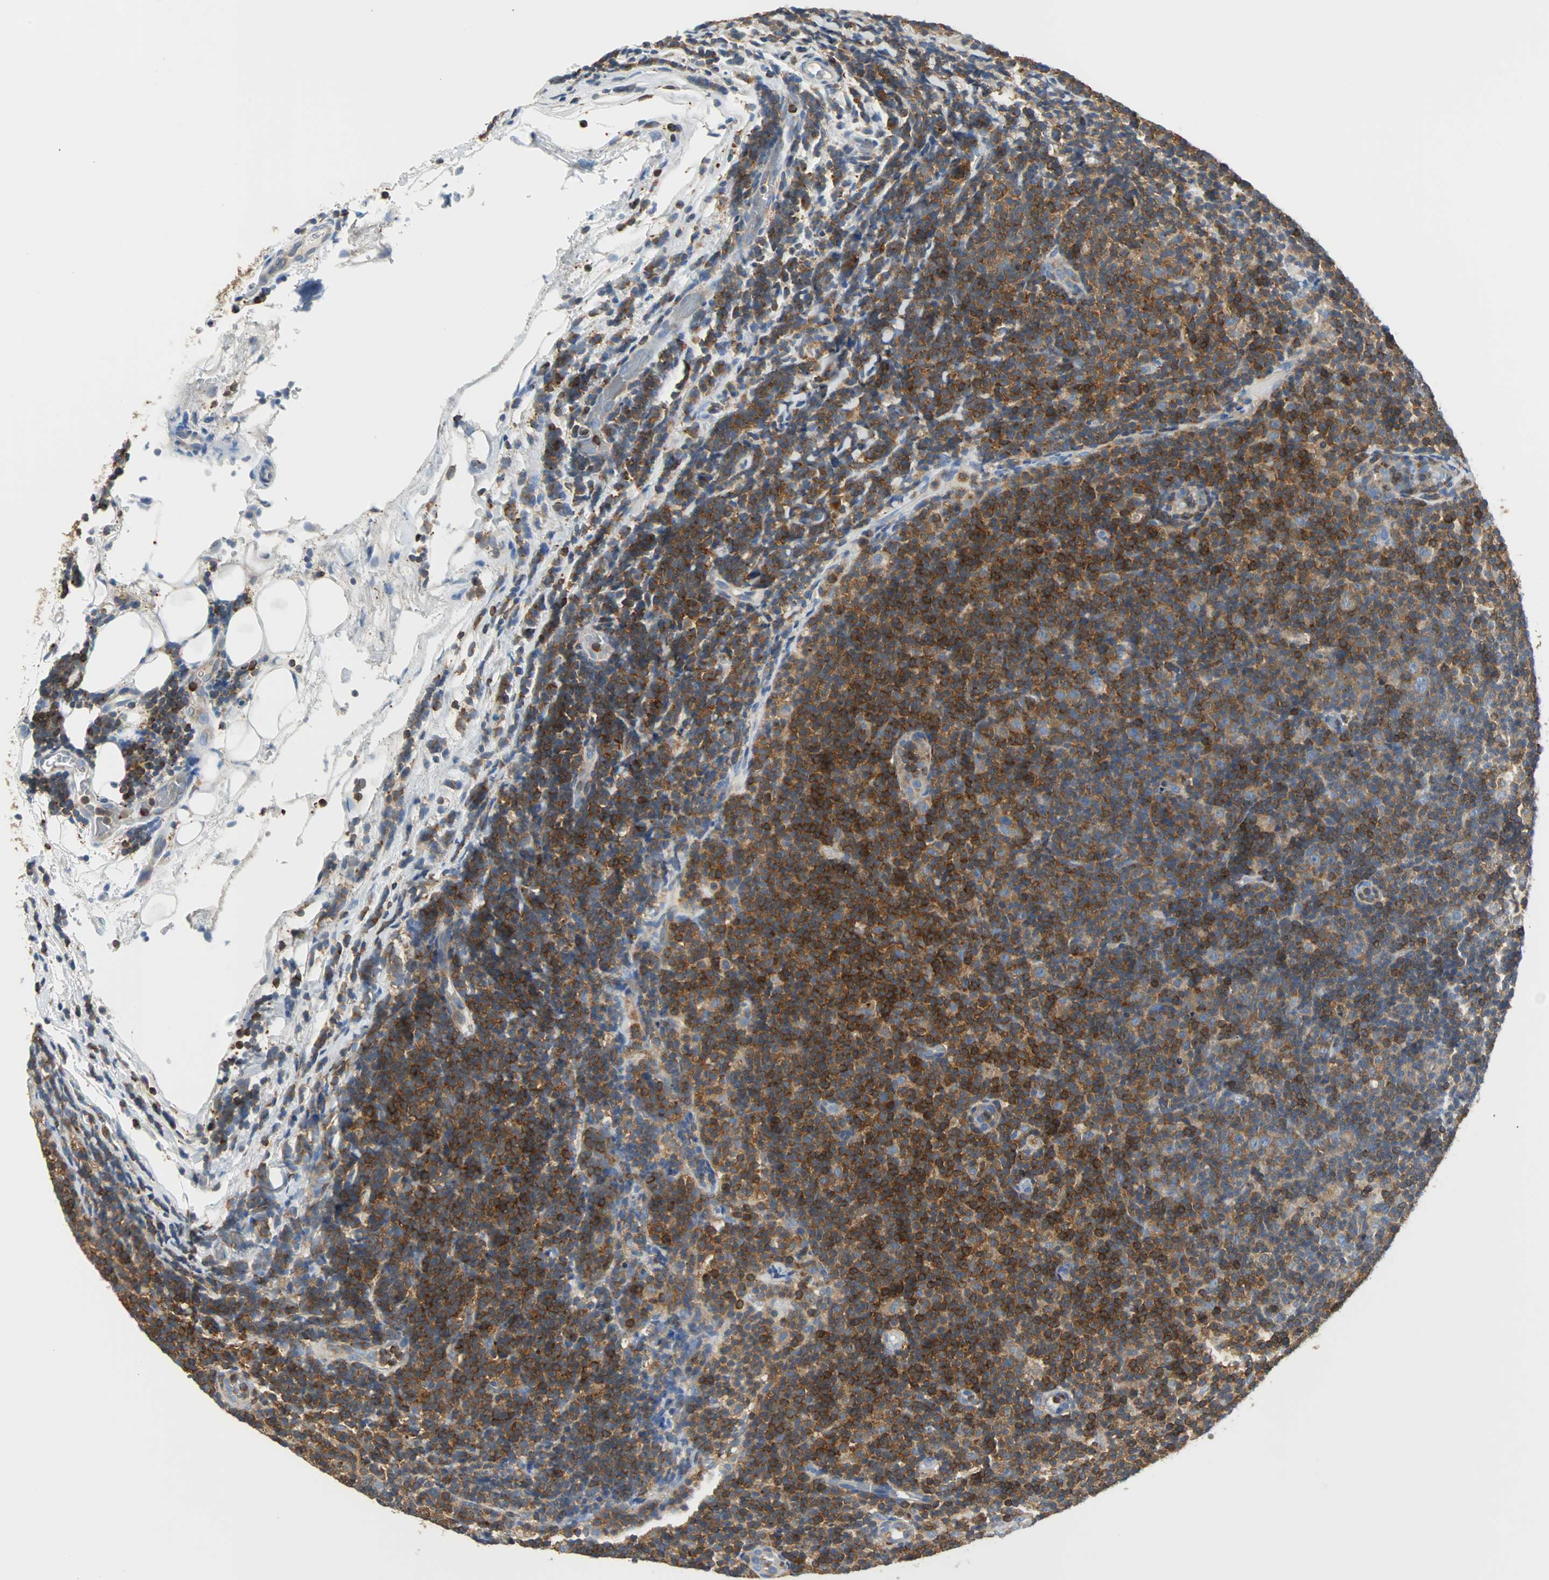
{"staining": {"intensity": "strong", "quantity": ">75%", "location": "cytoplasmic/membranous"}, "tissue": "lymphoma", "cell_type": "Tumor cells", "image_type": "cancer", "snomed": [{"axis": "morphology", "description": "Malignant lymphoma, non-Hodgkin's type, Low grade"}, {"axis": "topography", "description": "Lymph node"}], "caption": "A histopathology image of human malignant lymphoma, non-Hodgkin's type (low-grade) stained for a protein exhibits strong cytoplasmic/membranous brown staining in tumor cells. Nuclei are stained in blue.", "gene": "TSC22D4", "patient": {"sex": "male", "age": 83}}